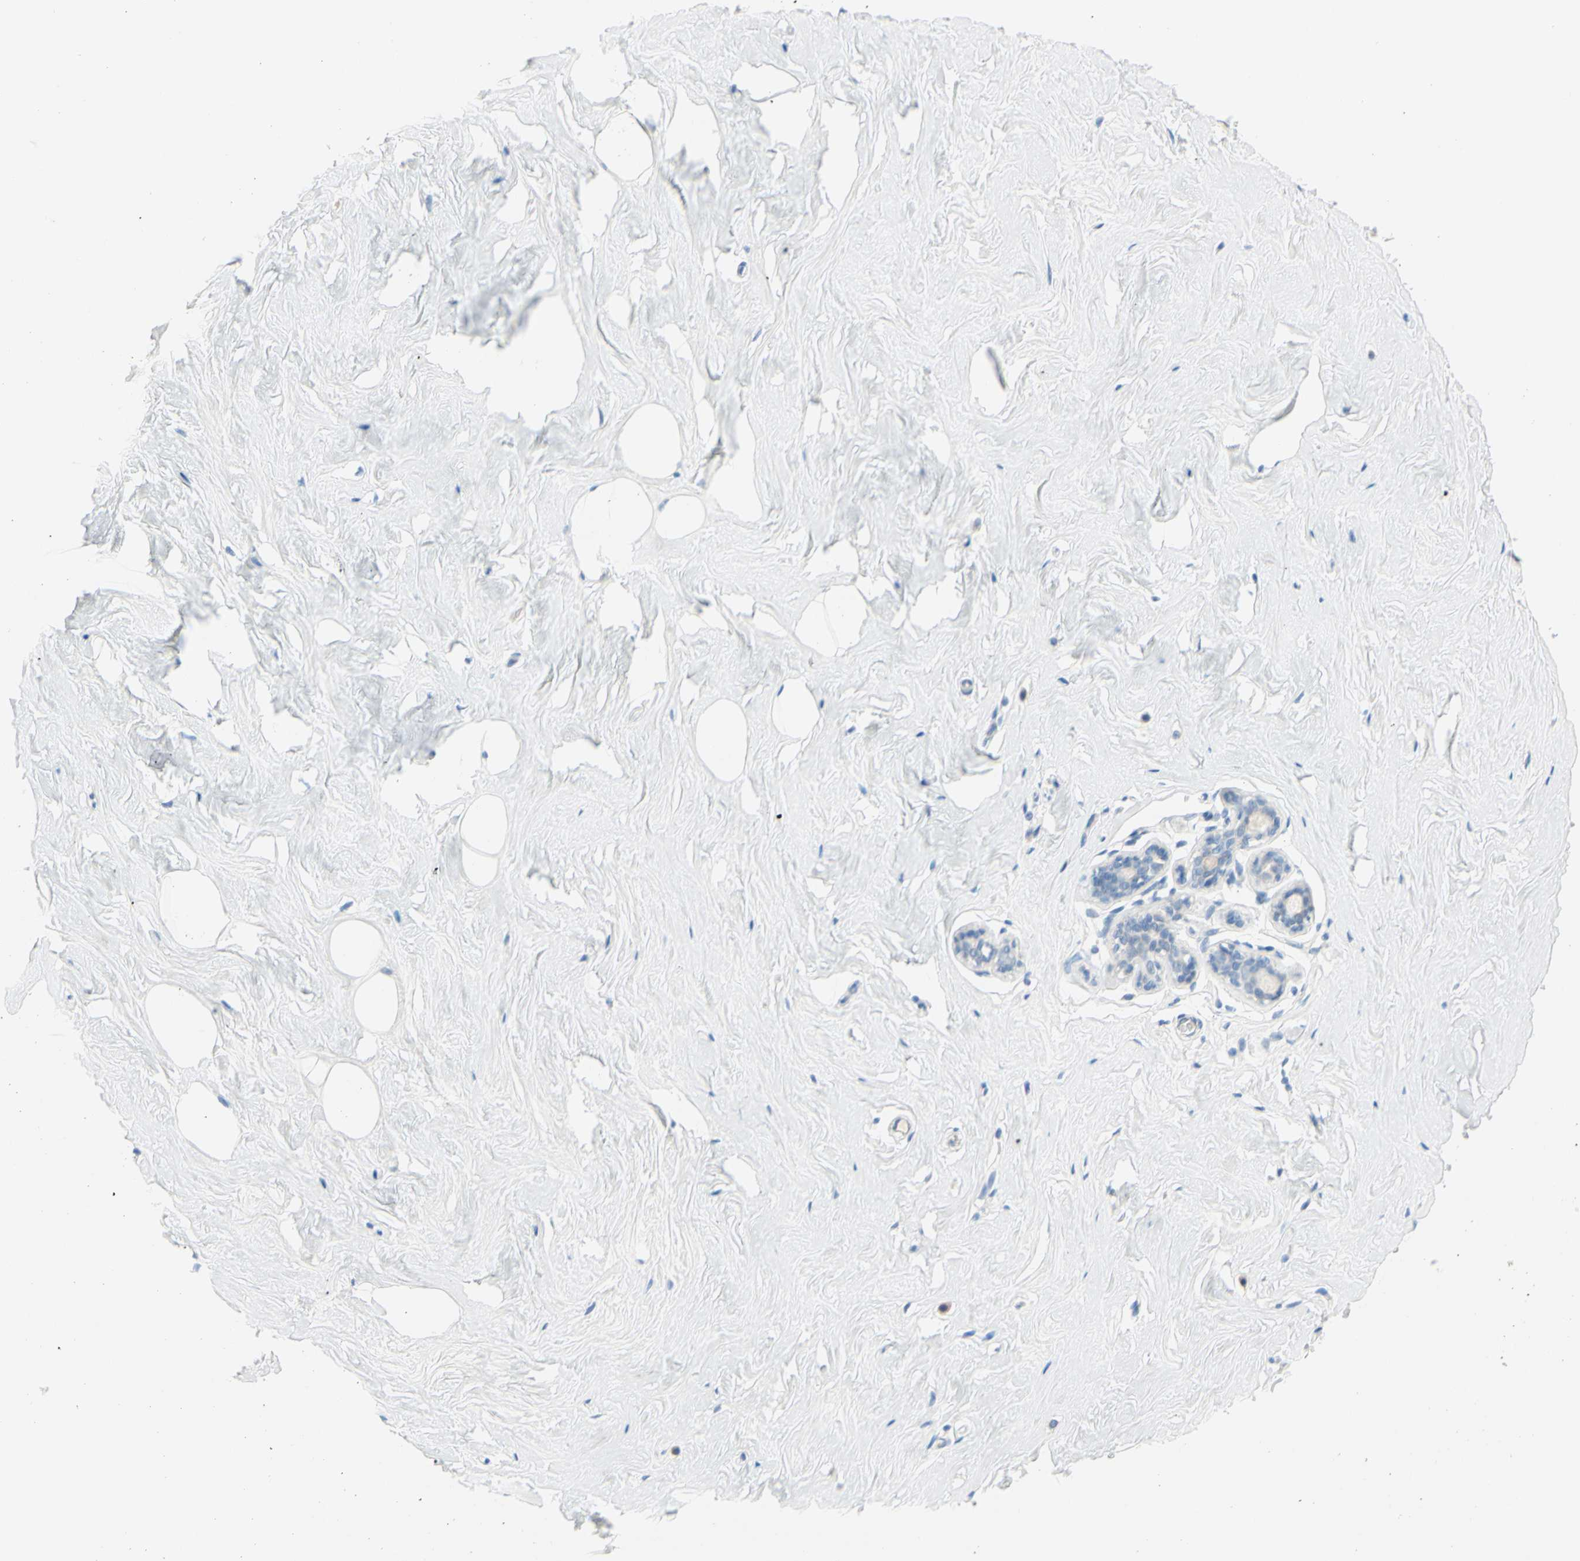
{"staining": {"intensity": "negative", "quantity": "none", "location": "none"}, "tissue": "breast", "cell_type": "Adipocytes", "image_type": "normal", "snomed": [{"axis": "morphology", "description": "Normal tissue, NOS"}, {"axis": "topography", "description": "Breast"}], "caption": "Protein analysis of normal breast exhibits no significant staining in adipocytes.", "gene": "DCT", "patient": {"sex": "female", "age": 75}}